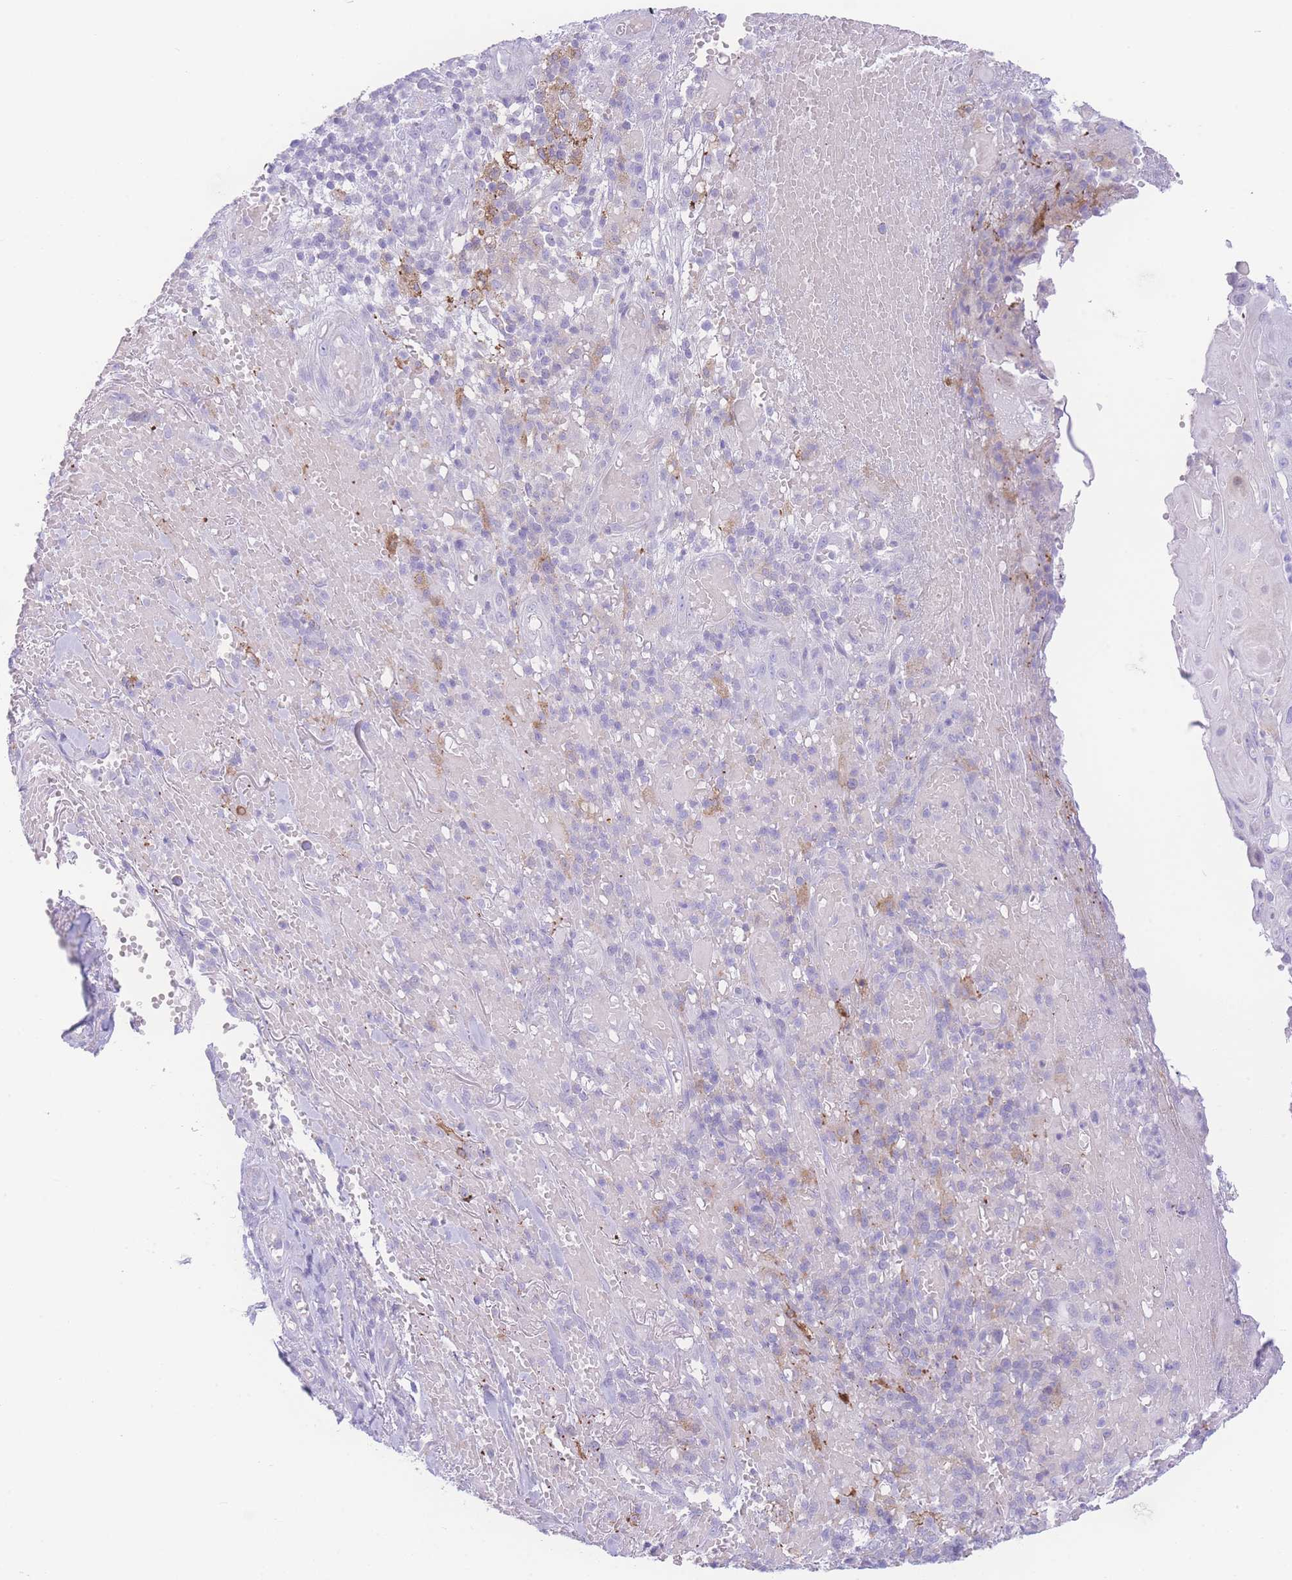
{"staining": {"intensity": "negative", "quantity": "none", "location": "none"}, "tissue": "skin cancer", "cell_type": "Tumor cells", "image_type": "cancer", "snomed": [{"axis": "morphology", "description": "Normal tissue, NOS"}, {"axis": "morphology", "description": "Squamous cell carcinoma, NOS"}, {"axis": "topography", "description": "Skin"}, {"axis": "topography", "description": "Cartilage tissue"}], "caption": "A micrograph of squamous cell carcinoma (skin) stained for a protein exhibits no brown staining in tumor cells.", "gene": "NBEAL1", "patient": {"sex": "female", "age": 79}}